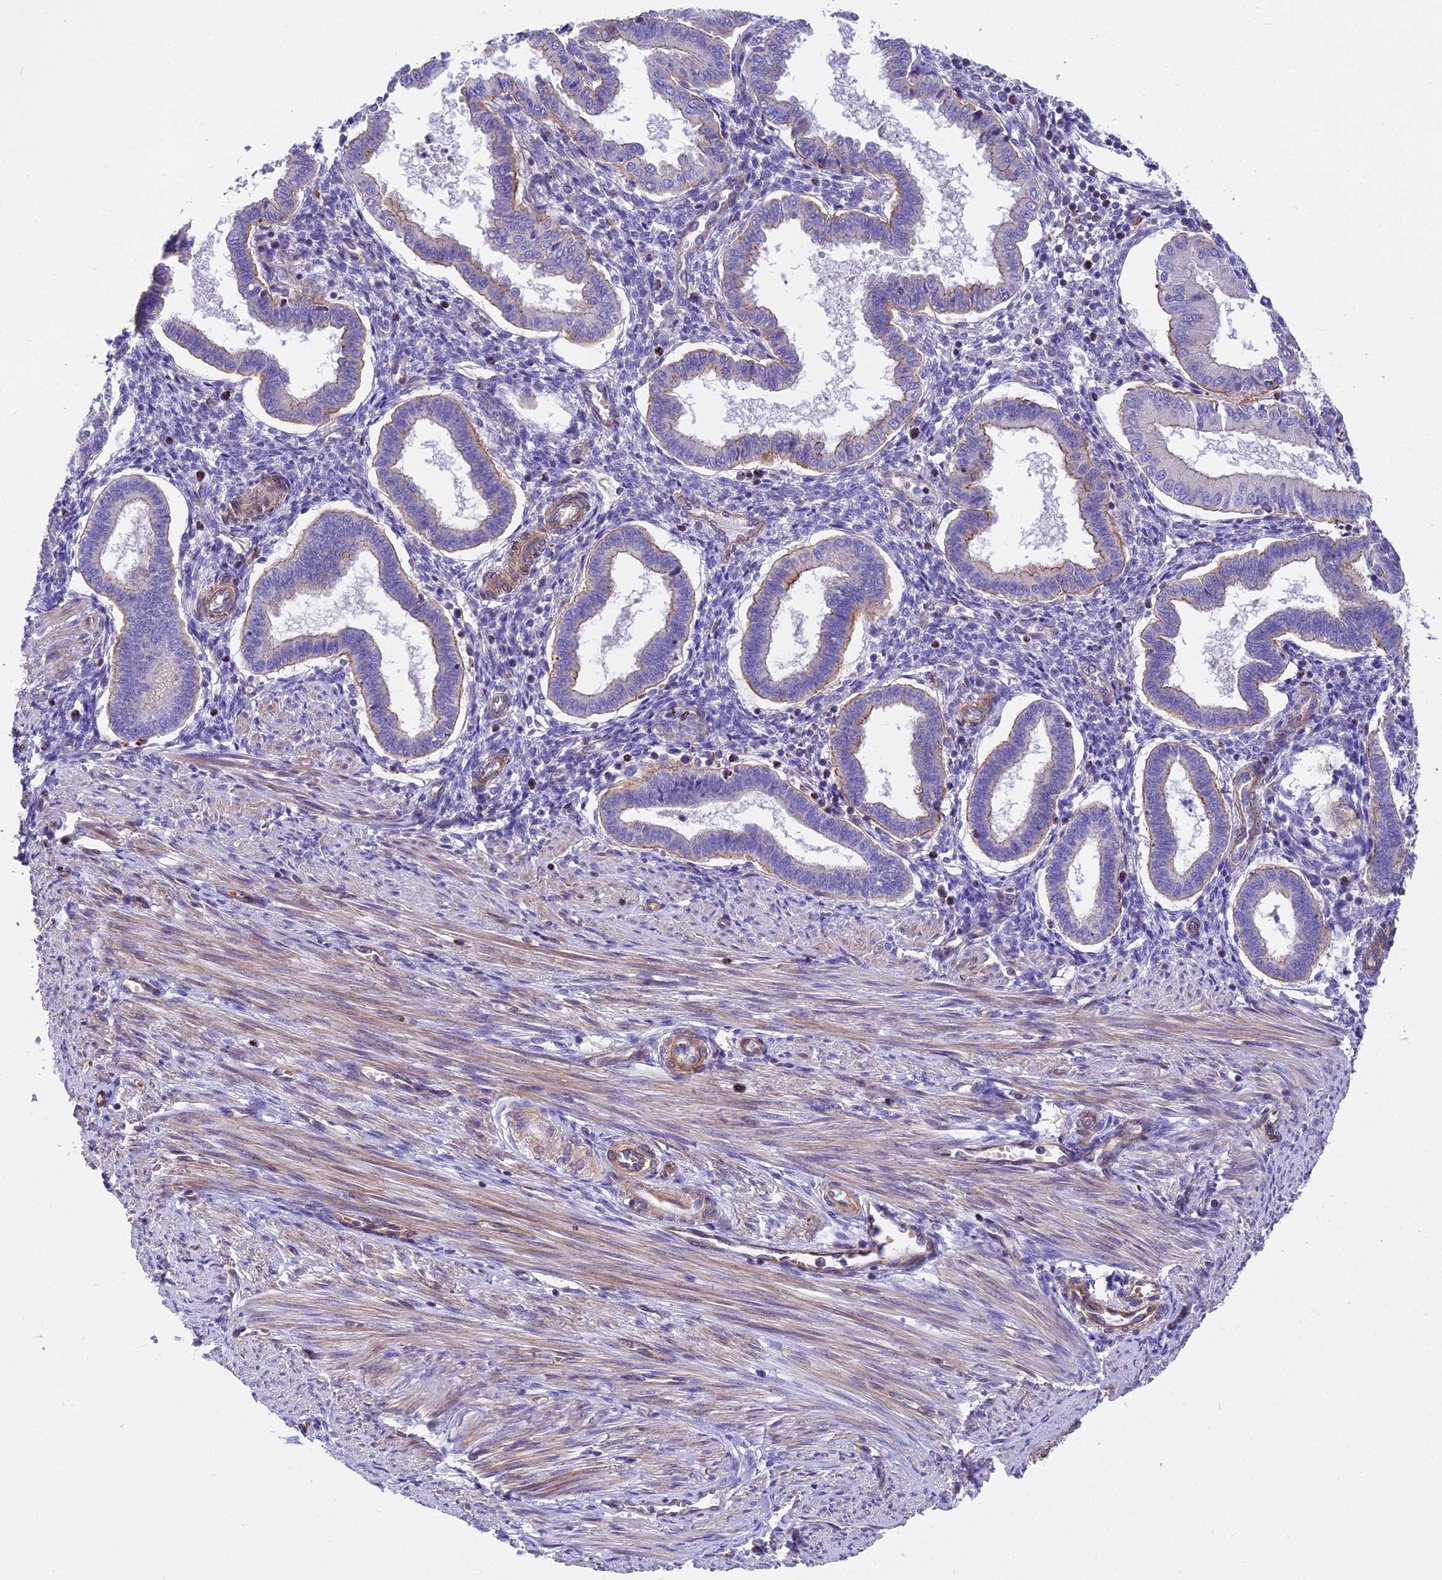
{"staining": {"intensity": "moderate", "quantity": "<25%", "location": "cytoplasmic/membranous"}, "tissue": "endometrium", "cell_type": "Cells in endometrial stroma", "image_type": "normal", "snomed": [{"axis": "morphology", "description": "Normal tissue, NOS"}, {"axis": "topography", "description": "Endometrium"}], "caption": "High-power microscopy captured an immunohistochemistry (IHC) histopathology image of benign endometrium, revealing moderate cytoplasmic/membranous expression in approximately <25% of cells in endometrial stroma.", "gene": "MED20", "patient": {"sex": "female", "age": 24}}